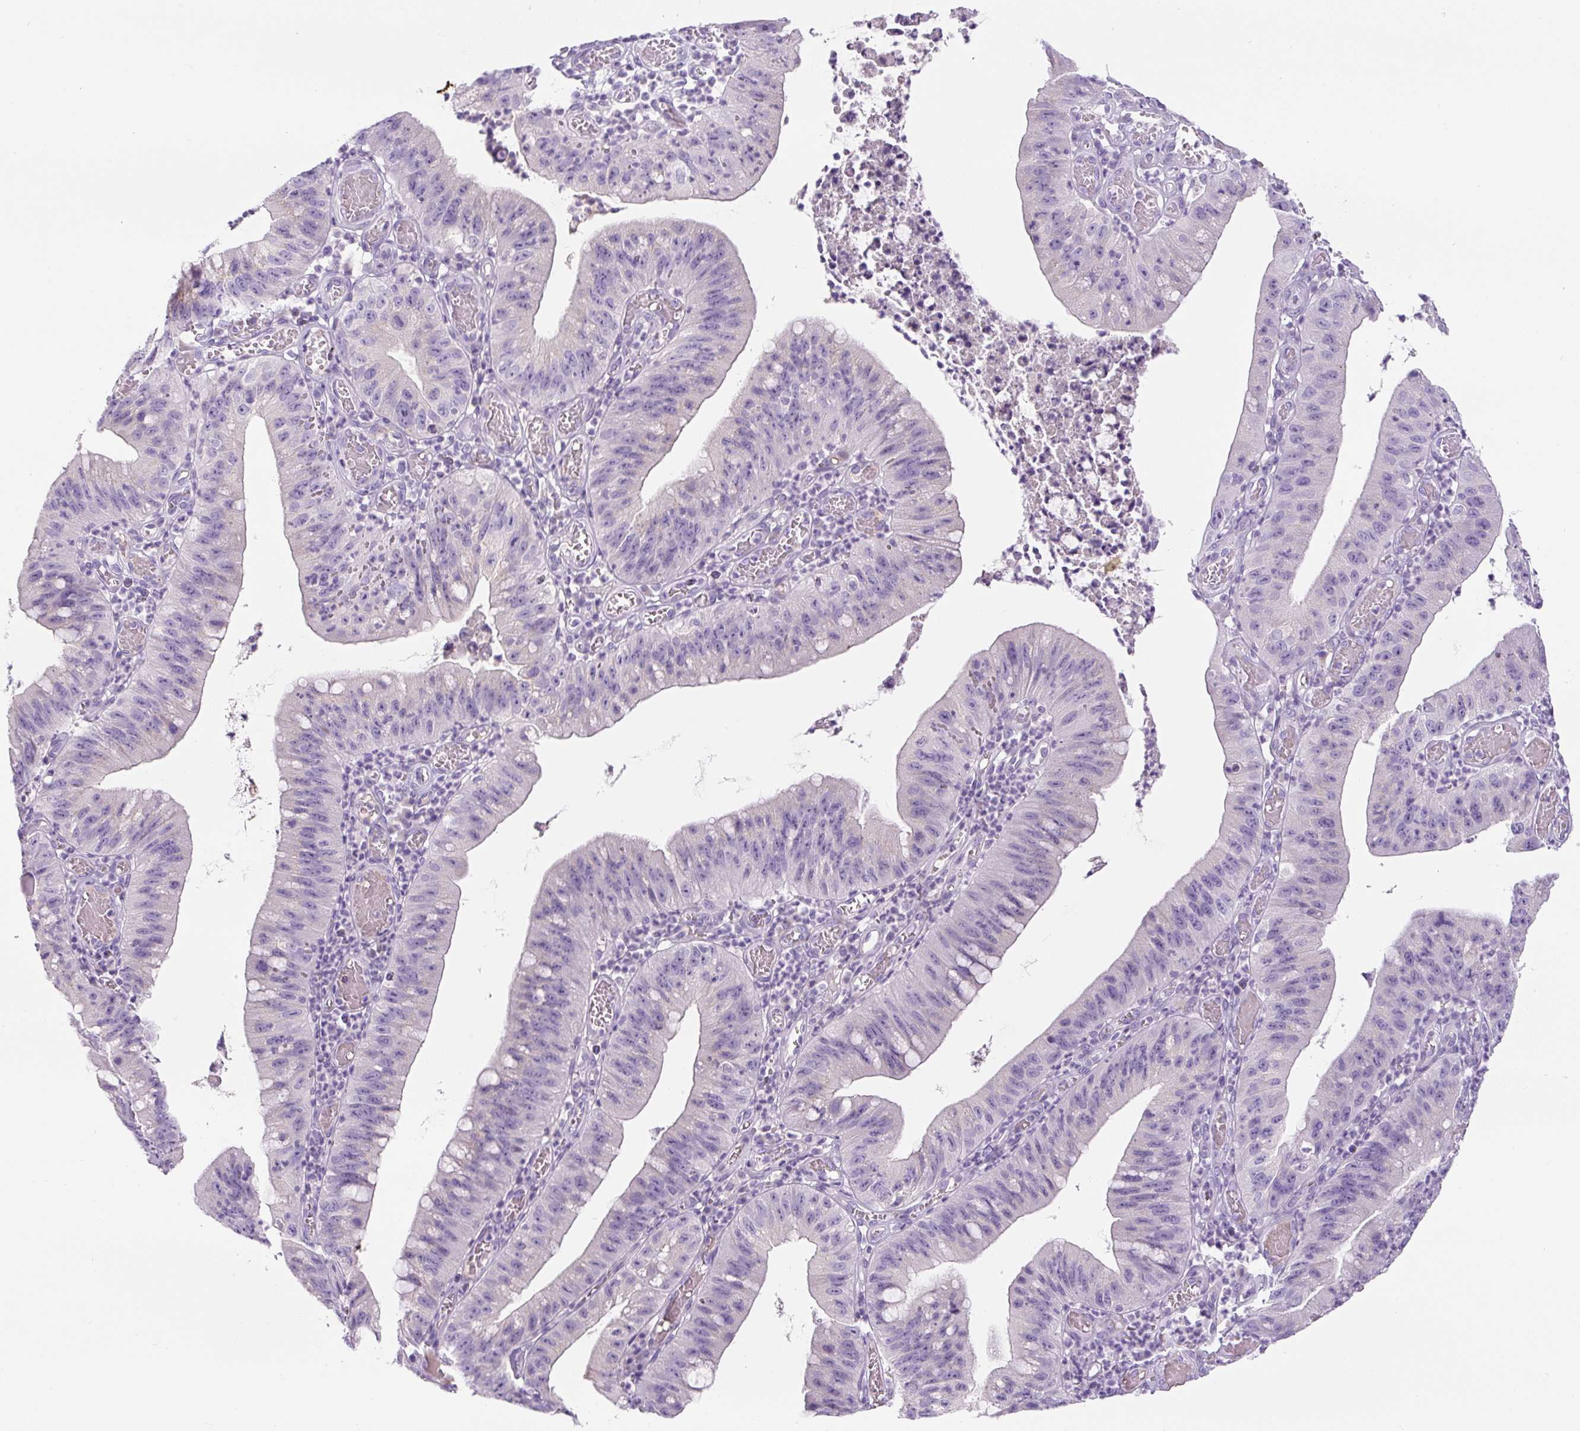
{"staining": {"intensity": "negative", "quantity": "none", "location": "none"}, "tissue": "stomach cancer", "cell_type": "Tumor cells", "image_type": "cancer", "snomed": [{"axis": "morphology", "description": "Adenocarcinoma, NOS"}, {"axis": "topography", "description": "Stomach"}], "caption": "High power microscopy histopathology image of an immunohistochemistry (IHC) photomicrograph of adenocarcinoma (stomach), revealing no significant expression in tumor cells.", "gene": "RSPO4", "patient": {"sex": "male", "age": 59}}